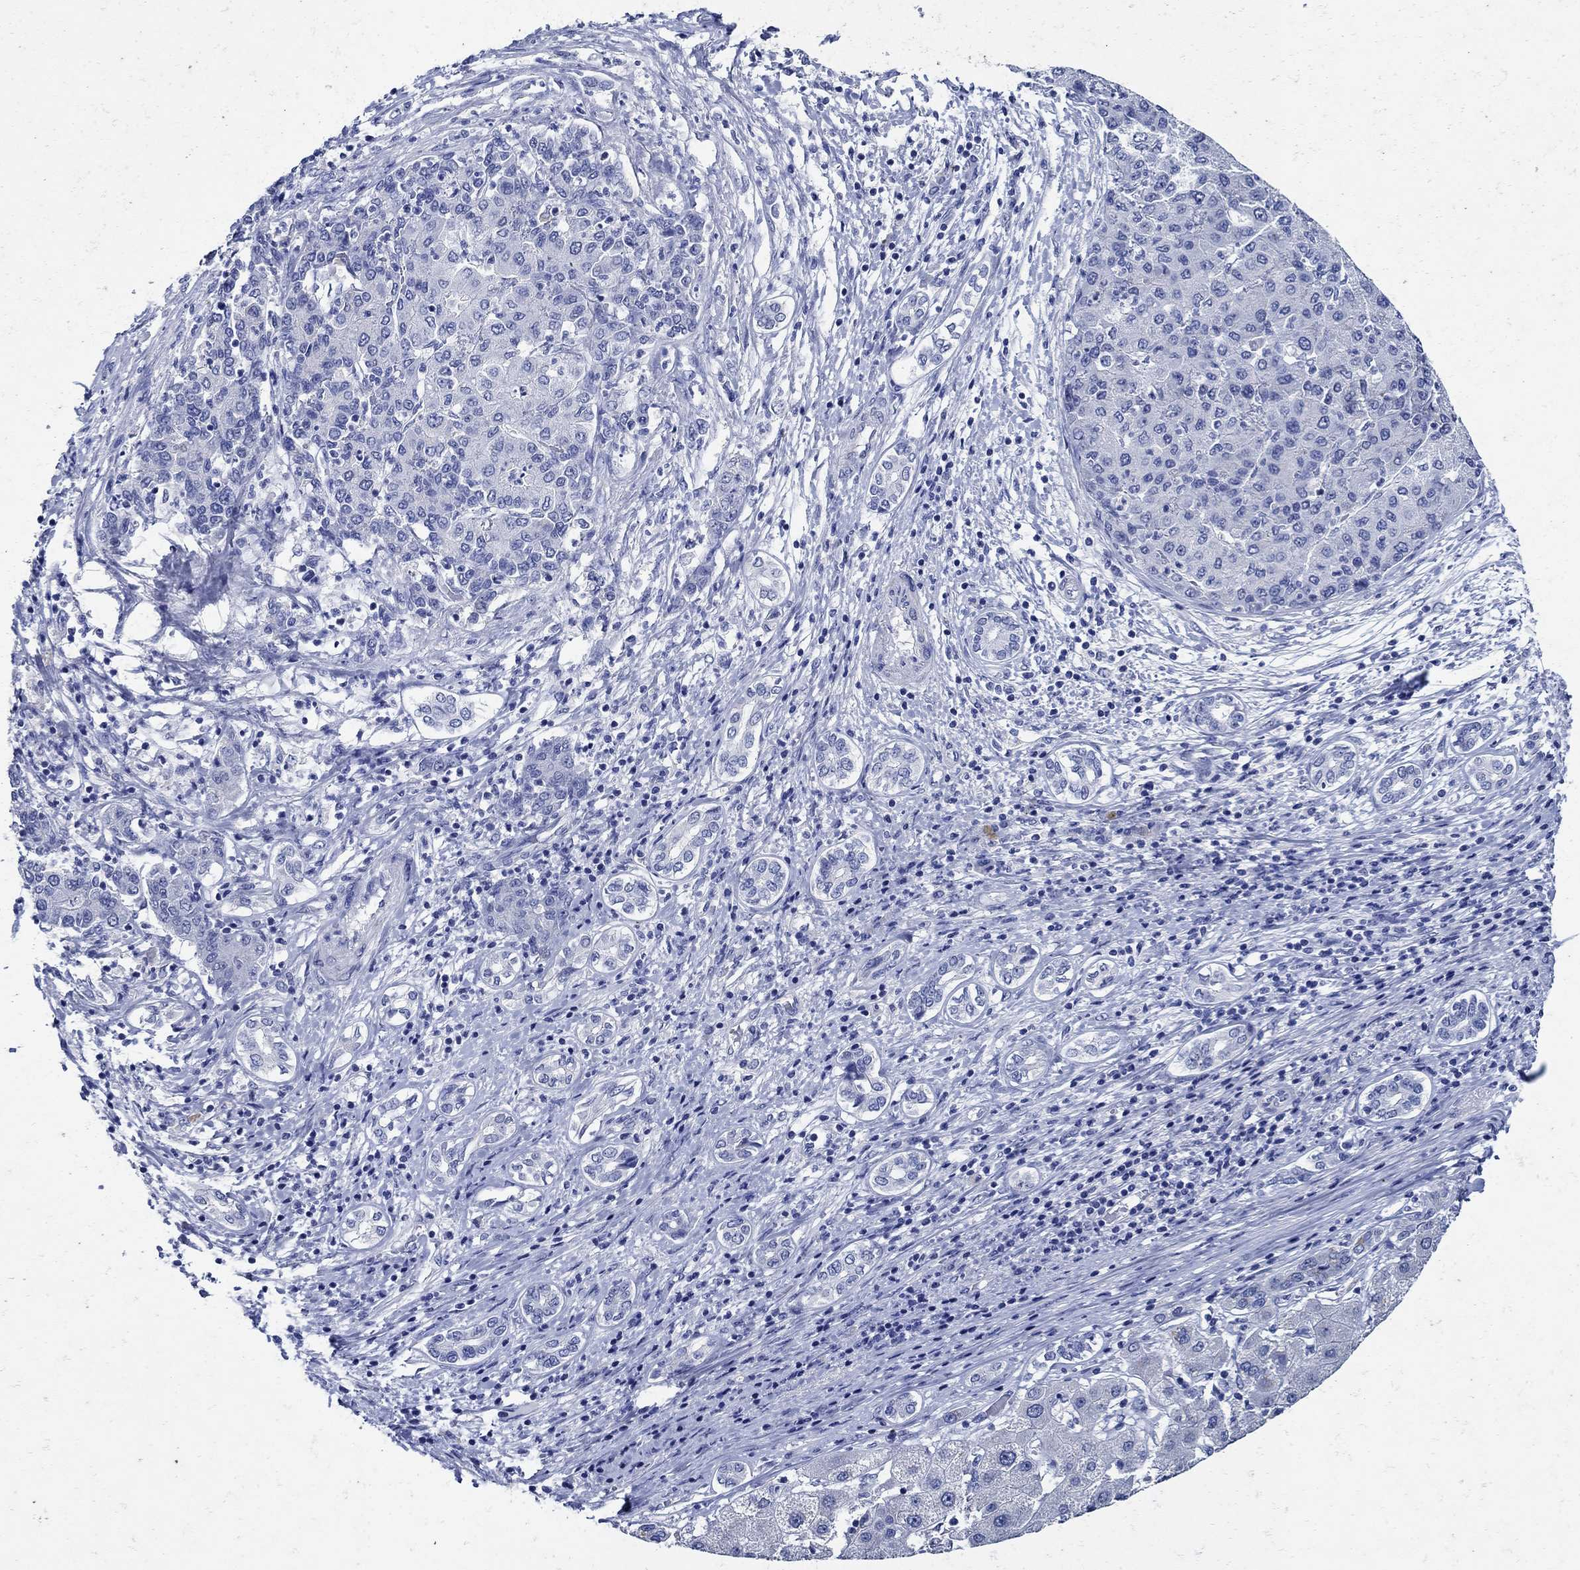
{"staining": {"intensity": "negative", "quantity": "none", "location": "none"}, "tissue": "liver cancer", "cell_type": "Tumor cells", "image_type": "cancer", "snomed": [{"axis": "morphology", "description": "Carcinoma, Hepatocellular, NOS"}, {"axis": "topography", "description": "Liver"}], "caption": "Hepatocellular carcinoma (liver) was stained to show a protein in brown. There is no significant expression in tumor cells.", "gene": "NOS1", "patient": {"sex": "male", "age": 65}}